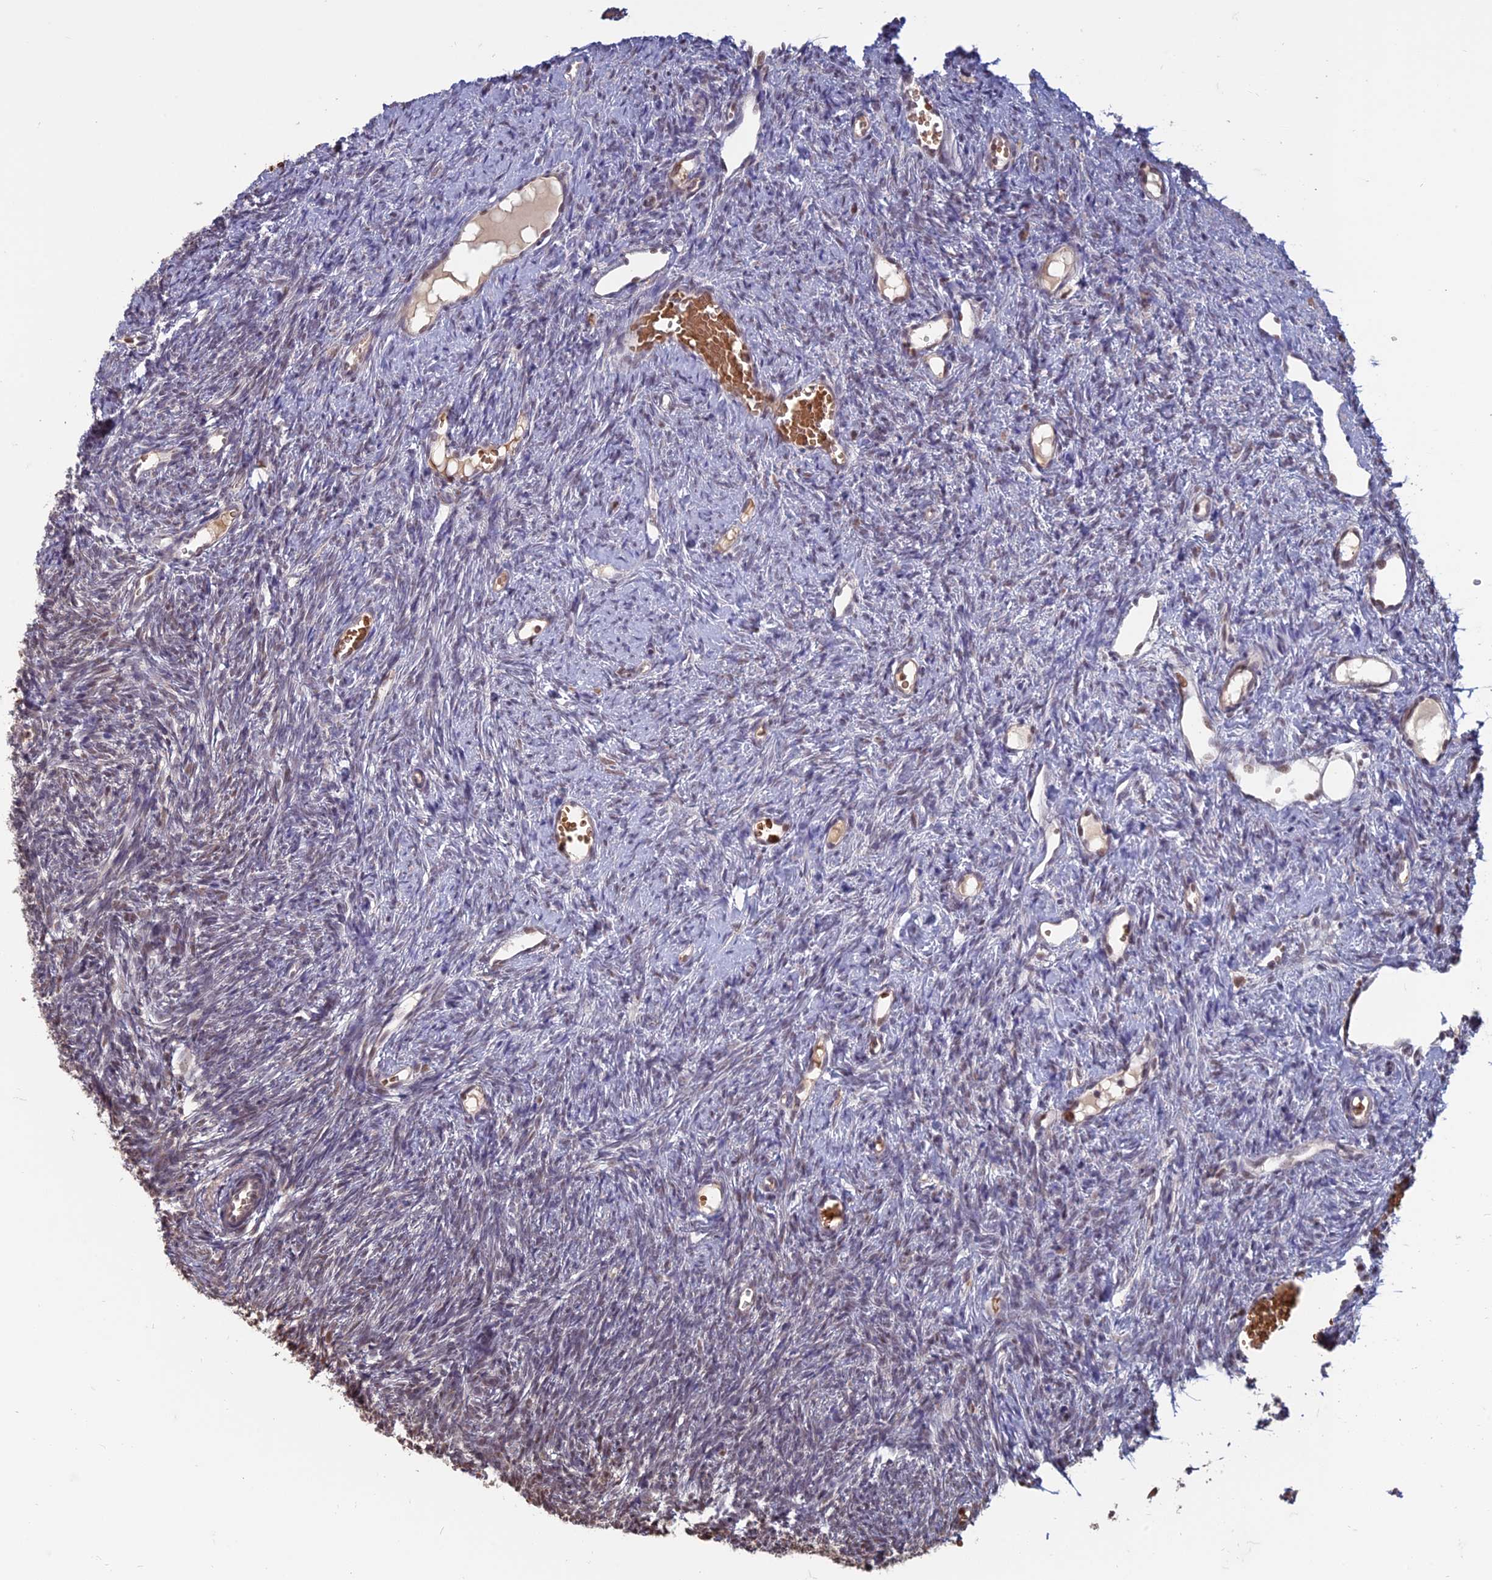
{"staining": {"intensity": "weak", "quantity": "25%-75%", "location": "nuclear"}, "tissue": "ovary", "cell_type": "Ovarian stroma cells", "image_type": "normal", "snomed": [{"axis": "morphology", "description": "Normal tissue, NOS"}, {"axis": "topography", "description": "Ovary"}], "caption": "The image reveals staining of benign ovary, revealing weak nuclear protein staining (brown color) within ovarian stroma cells.", "gene": "MFAP1", "patient": {"sex": "female", "age": 51}}